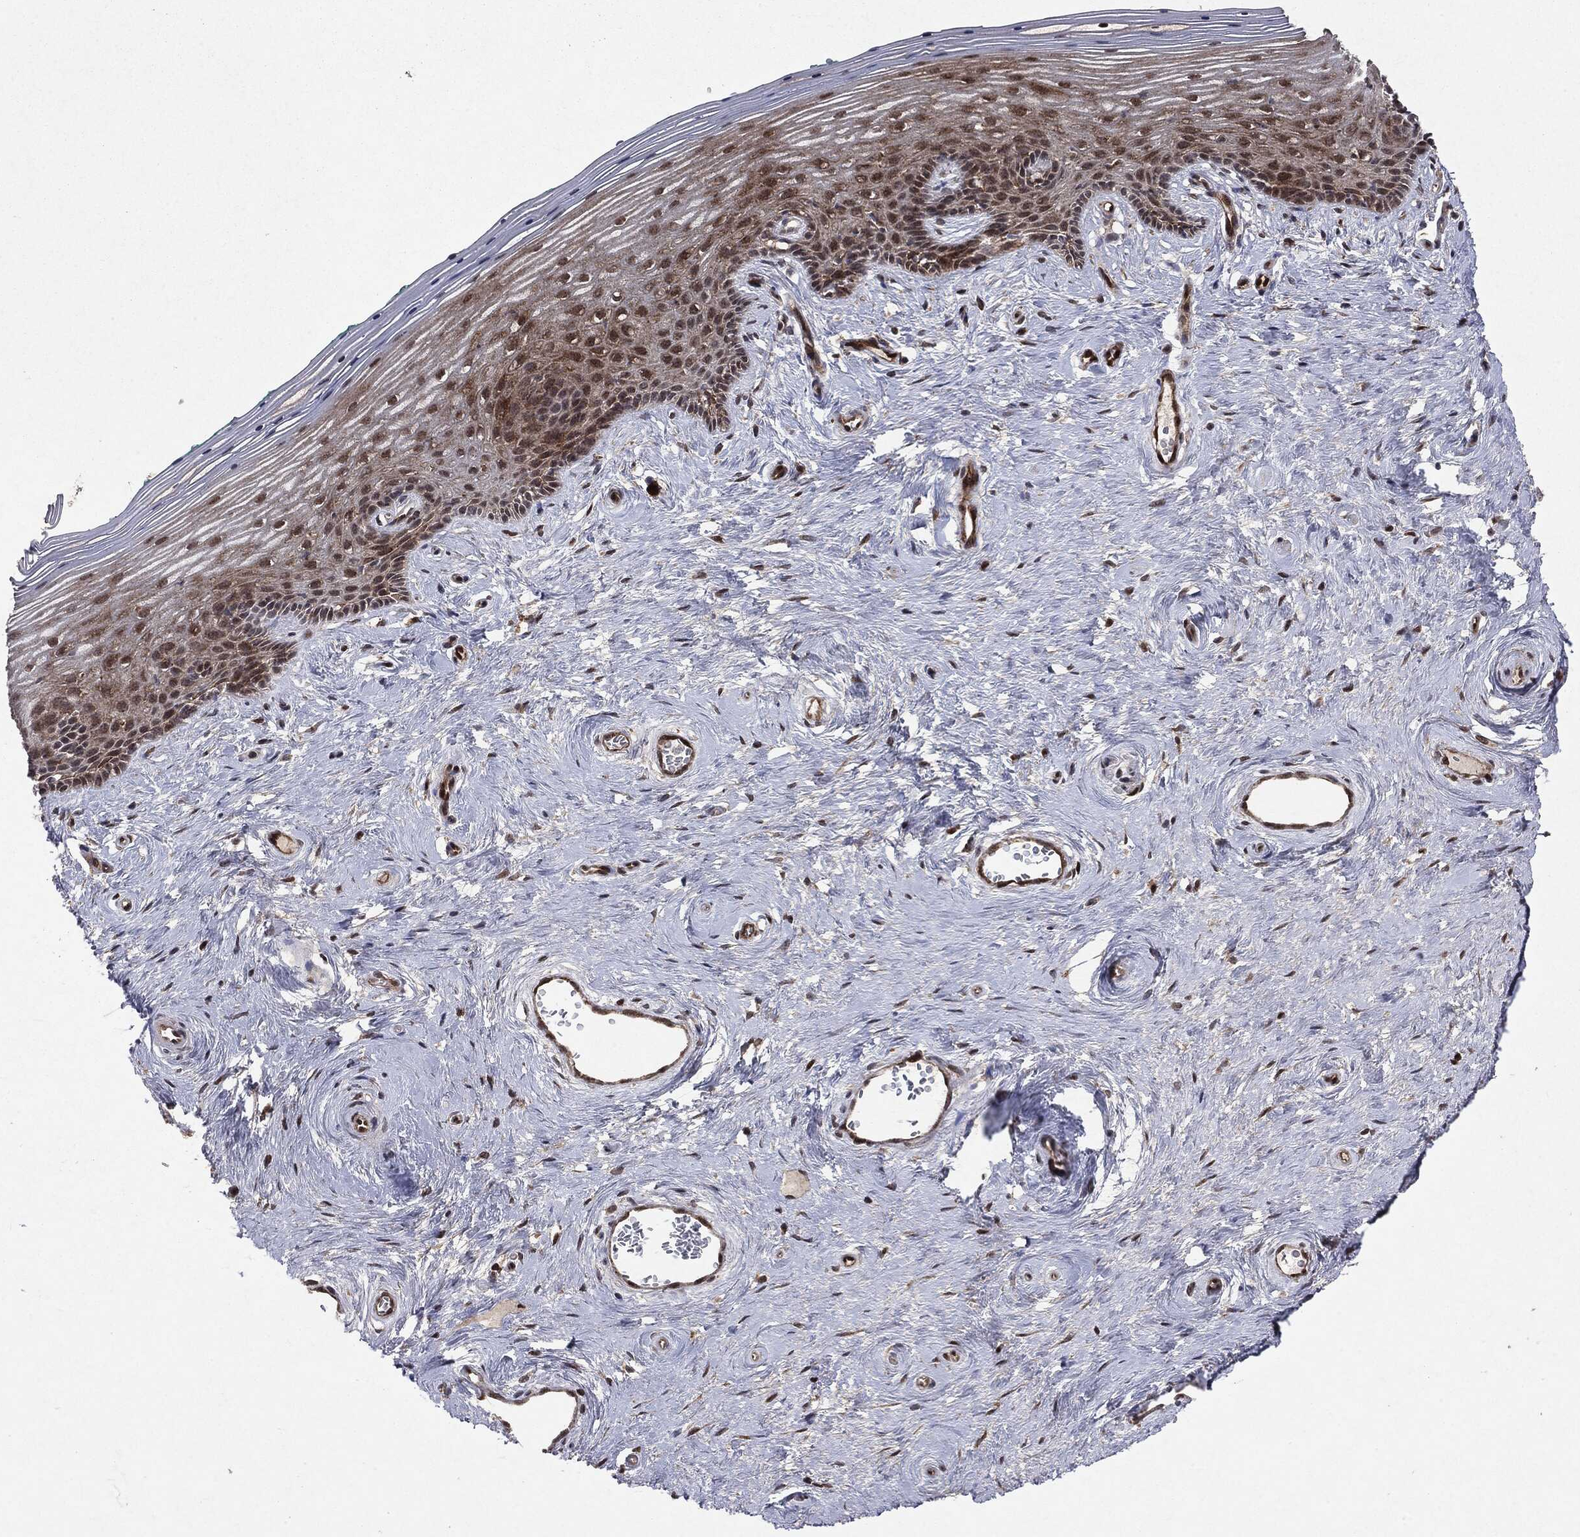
{"staining": {"intensity": "strong", "quantity": "25%-75%", "location": "cytoplasmic/membranous,nuclear"}, "tissue": "vagina", "cell_type": "Squamous epithelial cells", "image_type": "normal", "snomed": [{"axis": "morphology", "description": "Normal tissue, NOS"}, {"axis": "topography", "description": "Vagina"}], "caption": "About 25%-75% of squamous epithelial cells in benign human vagina show strong cytoplasmic/membranous,nuclear protein staining as visualized by brown immunohistochemical staining.", "gene": "OTUB1", "patient": {"sex": "female", "age": 45}}